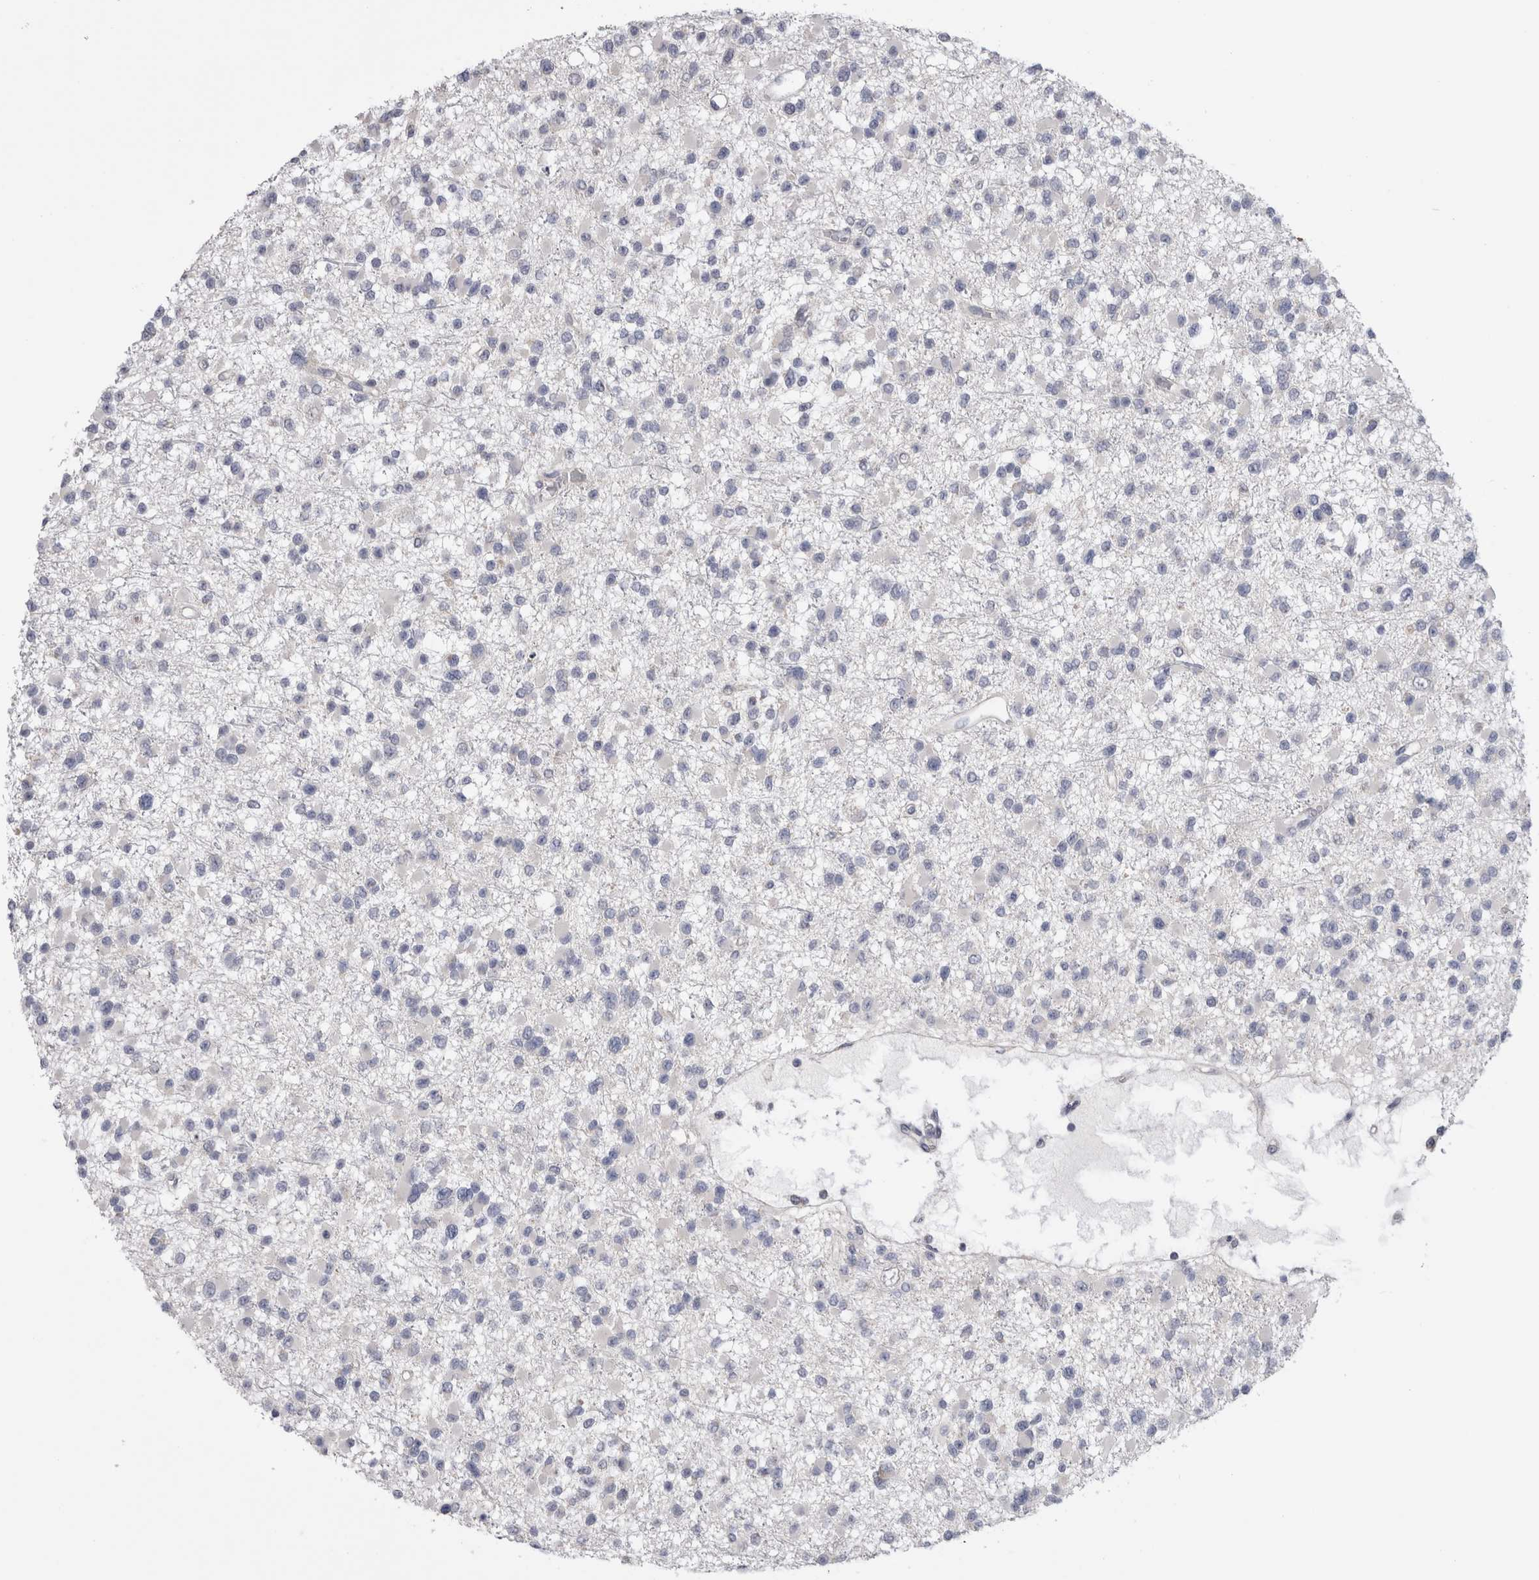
{"staining": {"intensity": "negative", "quantity": "none", "location": "none"}, "tissue": "glioma", "cell_type": "Tumor cells", "image_type": "cancer", "snomed": [{"axis": "morphology", "description": "Glioma, malignant, Low grade"}, {"axis": "topography", "description": "Brain"}], "caption": "This is an immunohistochemistry (IHC) image of glioma. There is no staining in tumor cells.", "gene": "ARHGAP29", "patient": {"sex": "female", "age": 22}}